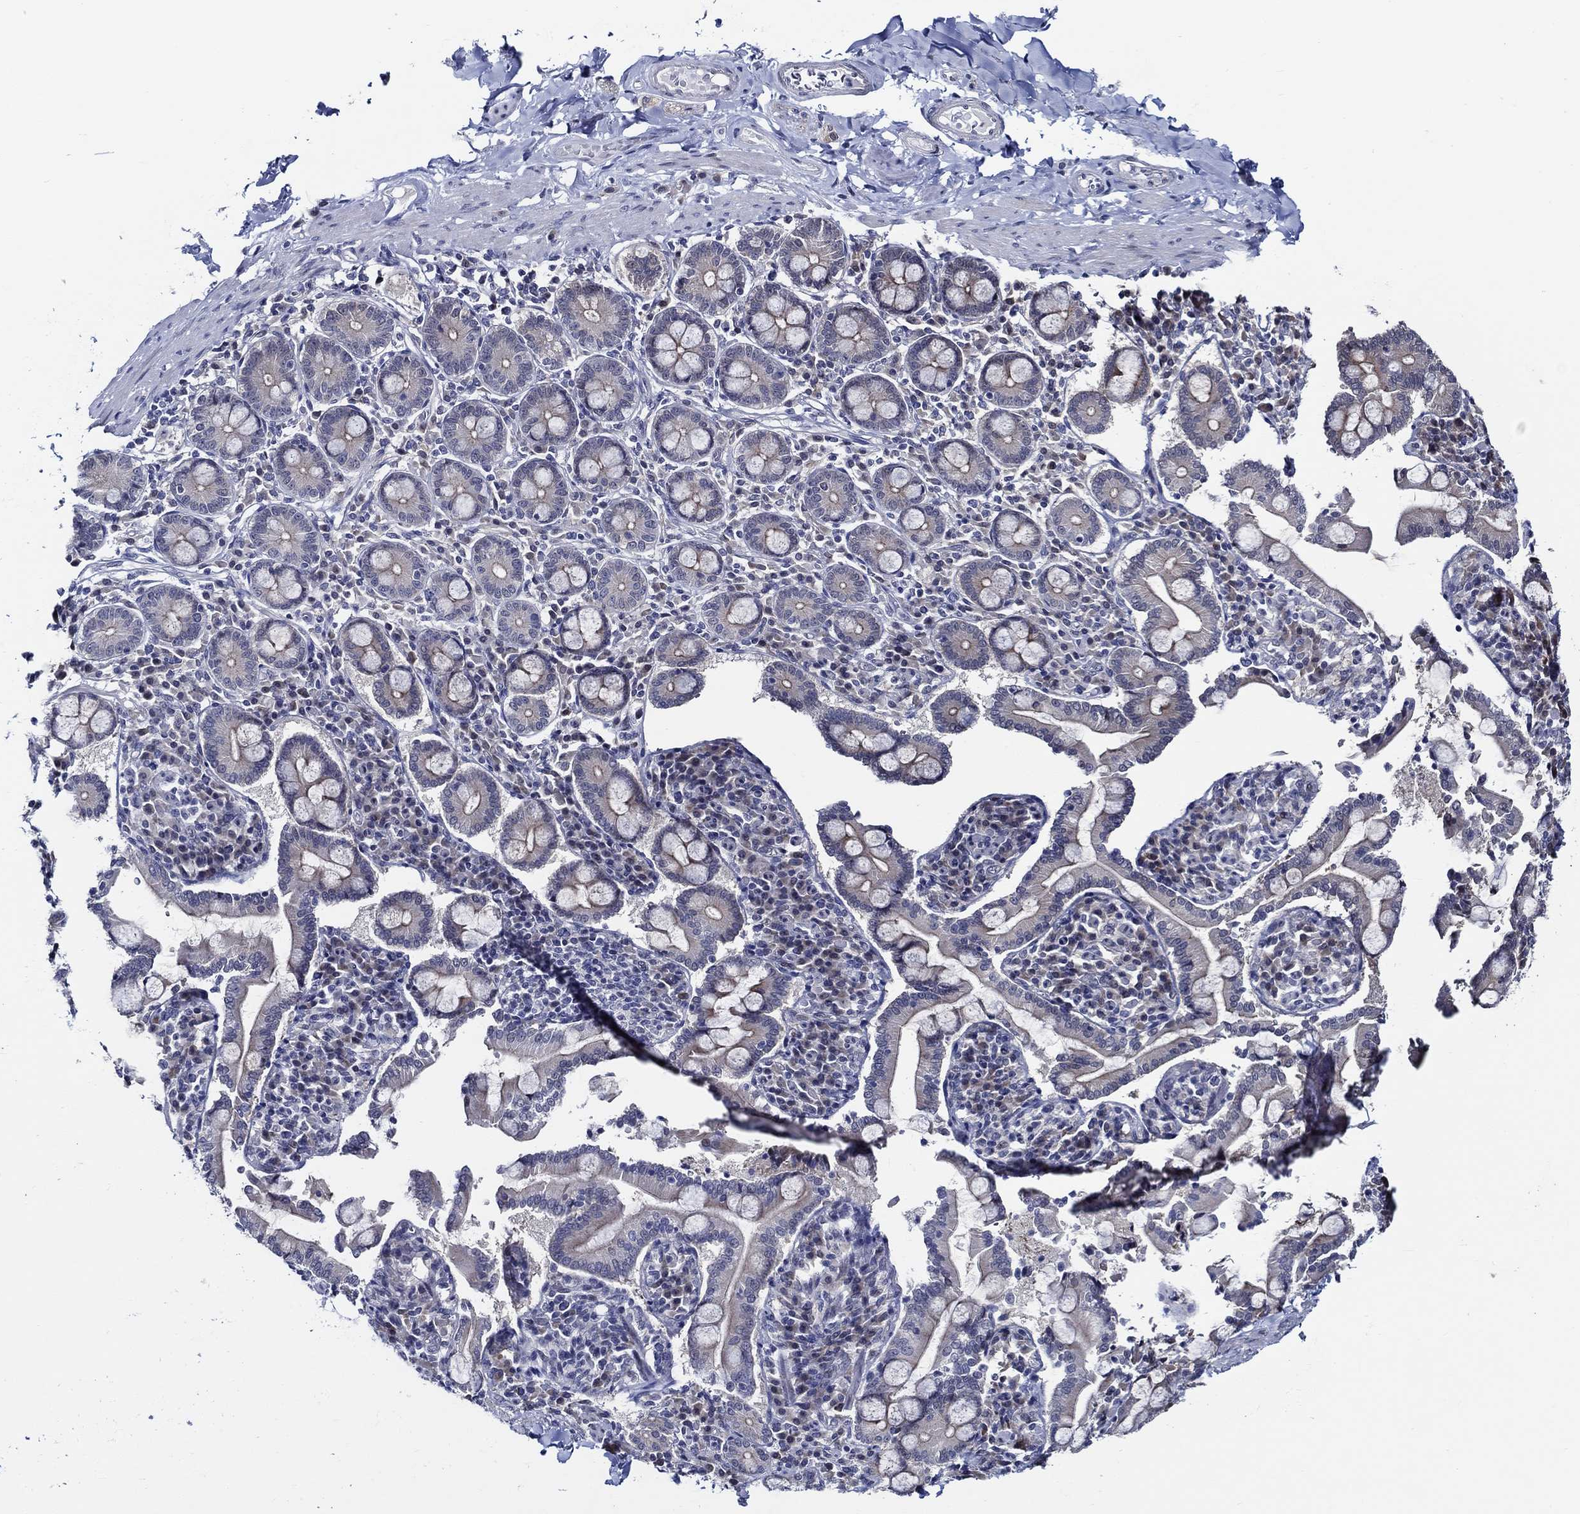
{"staining": {"intensity": "negative", "quantity": "none", "location": "none"}, "tissue": "adipose tissue", "cell_type": "Adipocytes", "image_type": "normal", "snomed": [{"axis": "morphology", "description": "Normal tissue, NOS"}, {"axis": "topography", "description": "Smooth muscle"}, {"axis": "topography", "description": "Duodenum"}, {"axis": "topography", "description": "Peripheral nerve tissue"}], "caption": "The immunohistochemistry (IHC) micrograph has no significant expression in adipocytes of adipose tissue. (DAB immunohistochemistry visualized using brightfield microscopy, high magnification).", "gene": "C8orf48", "patient": {"sex": "female", "age": 61}}